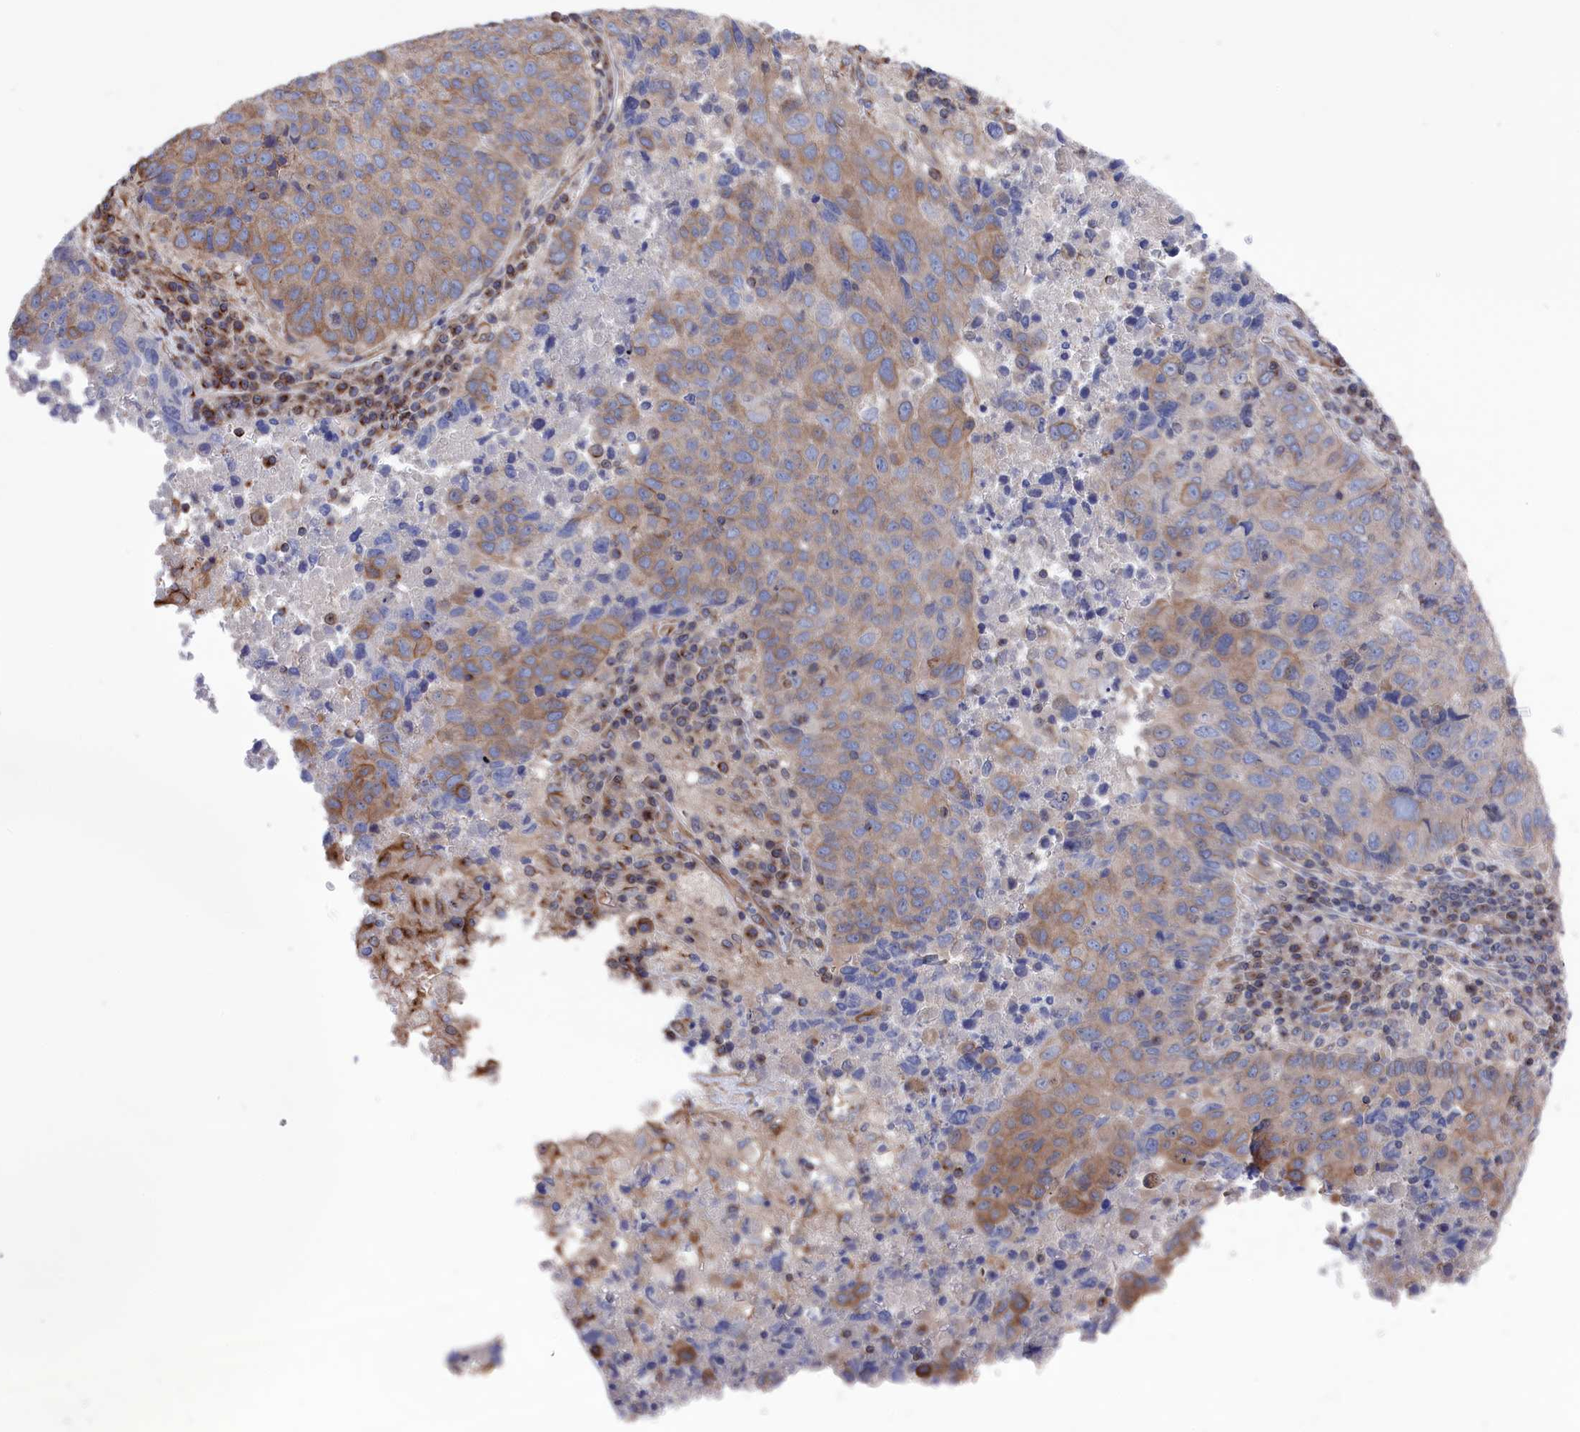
{"staining": {"intensity": "weak", "quantity": "25%-75%", "location": "cytoplasmic/membranous"}, "tissue": "lung cancer", "cell_type": "Tumor cells", "image_type": "cancer", "snomed": [{"axis": "morphology", "description": "Squamous cell carcinoma, NOS"}, {"axis": "topography", "description": "Lung"}], "caption": "Protein expression analysis of lung cancer displays weak cytoplasmic/membranous positivity in approximately 25%-75% of tumor cells. The protein is stained brown, and the nuclei are stained in blue (DAB (3,3'-diaminobenzidine) IHC with brightfield microscopy, high magnification).", "gene": "NUTF2", "patient": {"sex": "male", "age": 73}}